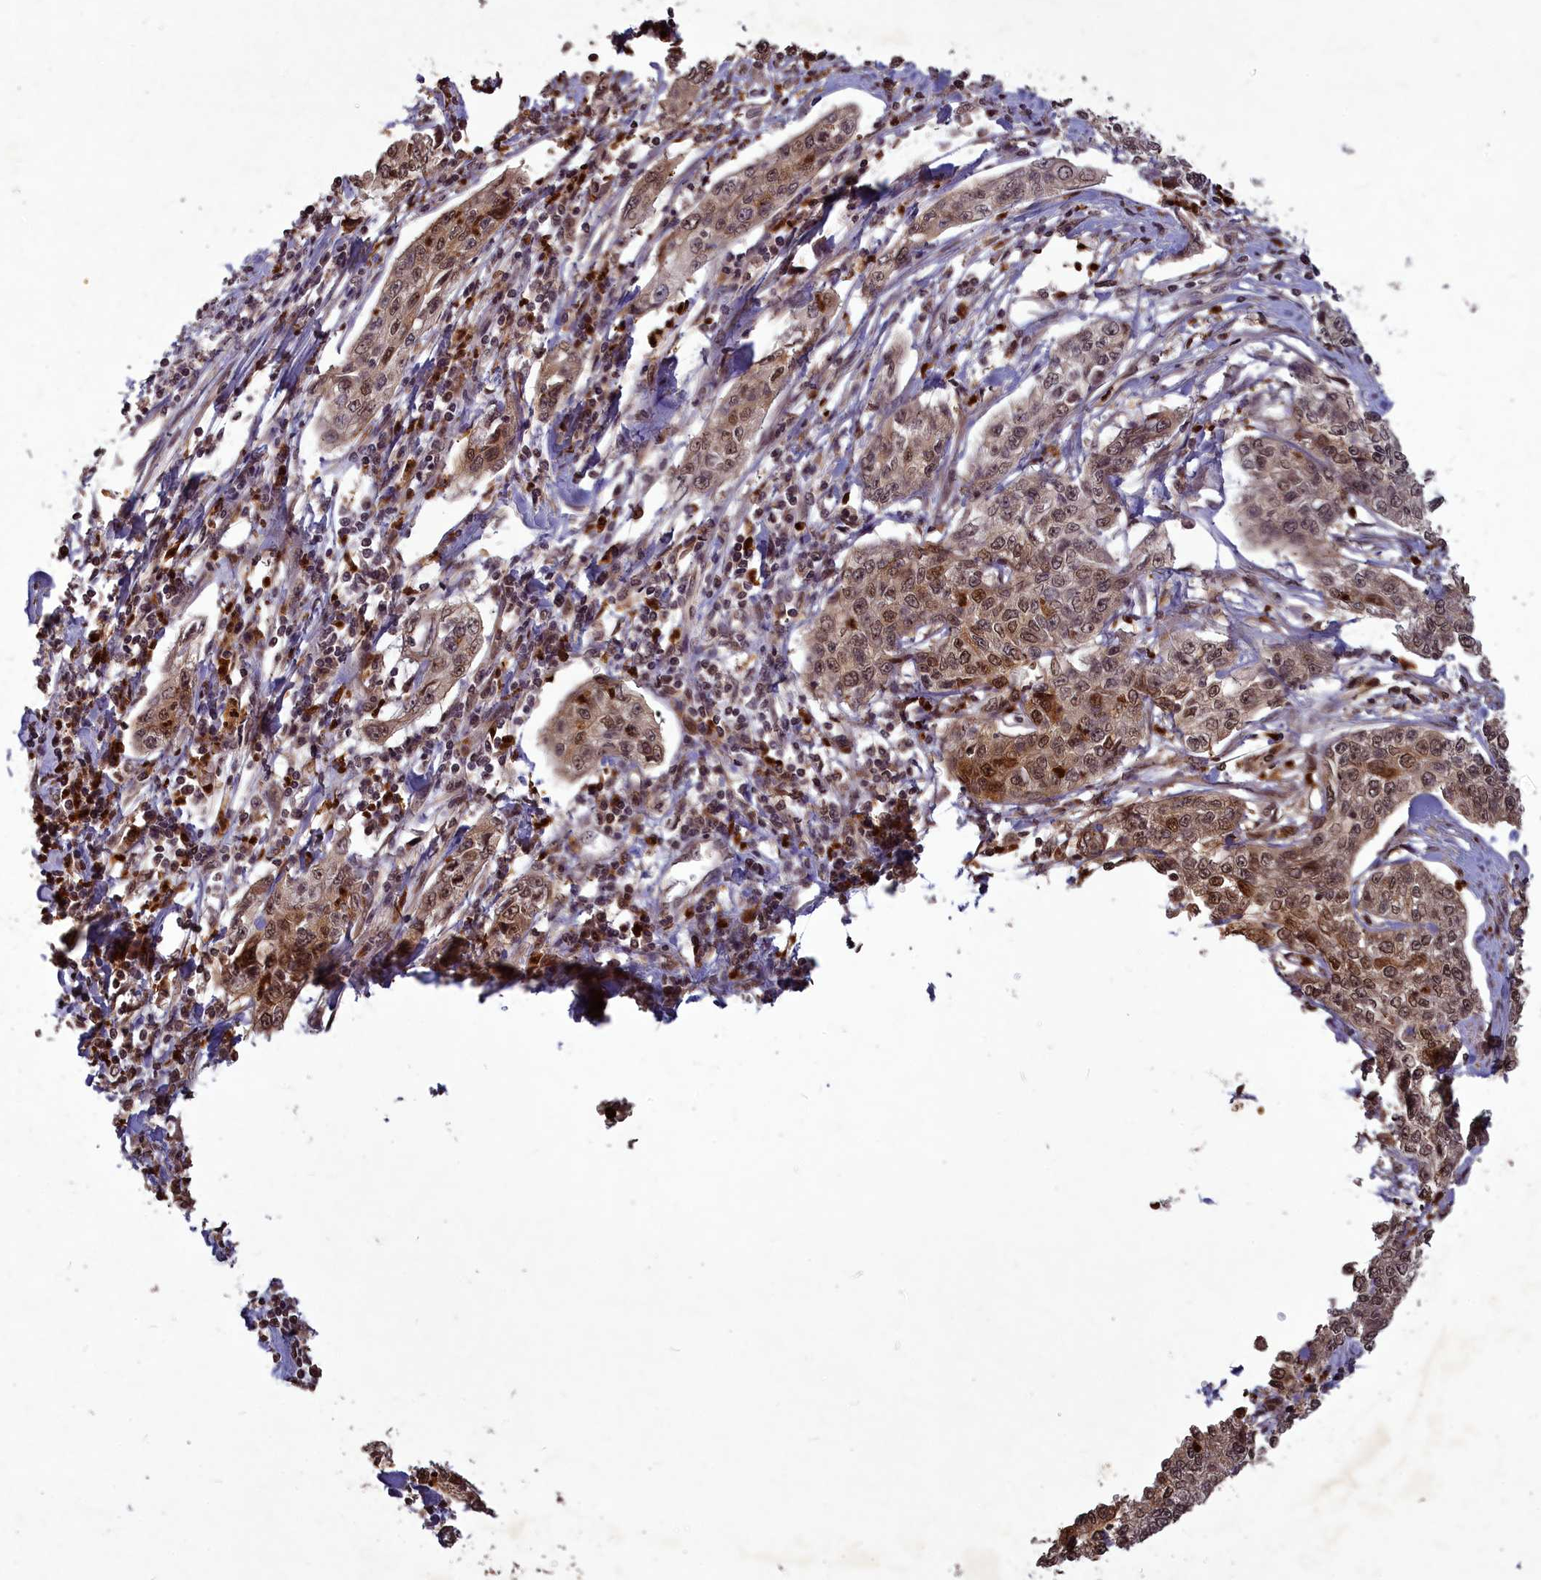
{"staining": {"intensity": "weak", "quantity": ">75%", "location": "nuclear"}, "tissue": "cervical cancer", "cell_type": "Tumor cells", "image_type": "cancer", "snomed": [{"axis": "morphology", "description": "Squamous cell carcinoma, NOS"}, {"axis": "topography", "description": "Cervix"}], "caption": "IHC photomicrograph of human cervical squamous cell carcinoma stained for a protein (brown), which displays low levels of weak nuclear expression in approximately >75% of tumor cells.", "gene": "SRMS", "patient": {"sex": "female", "age": 35}}